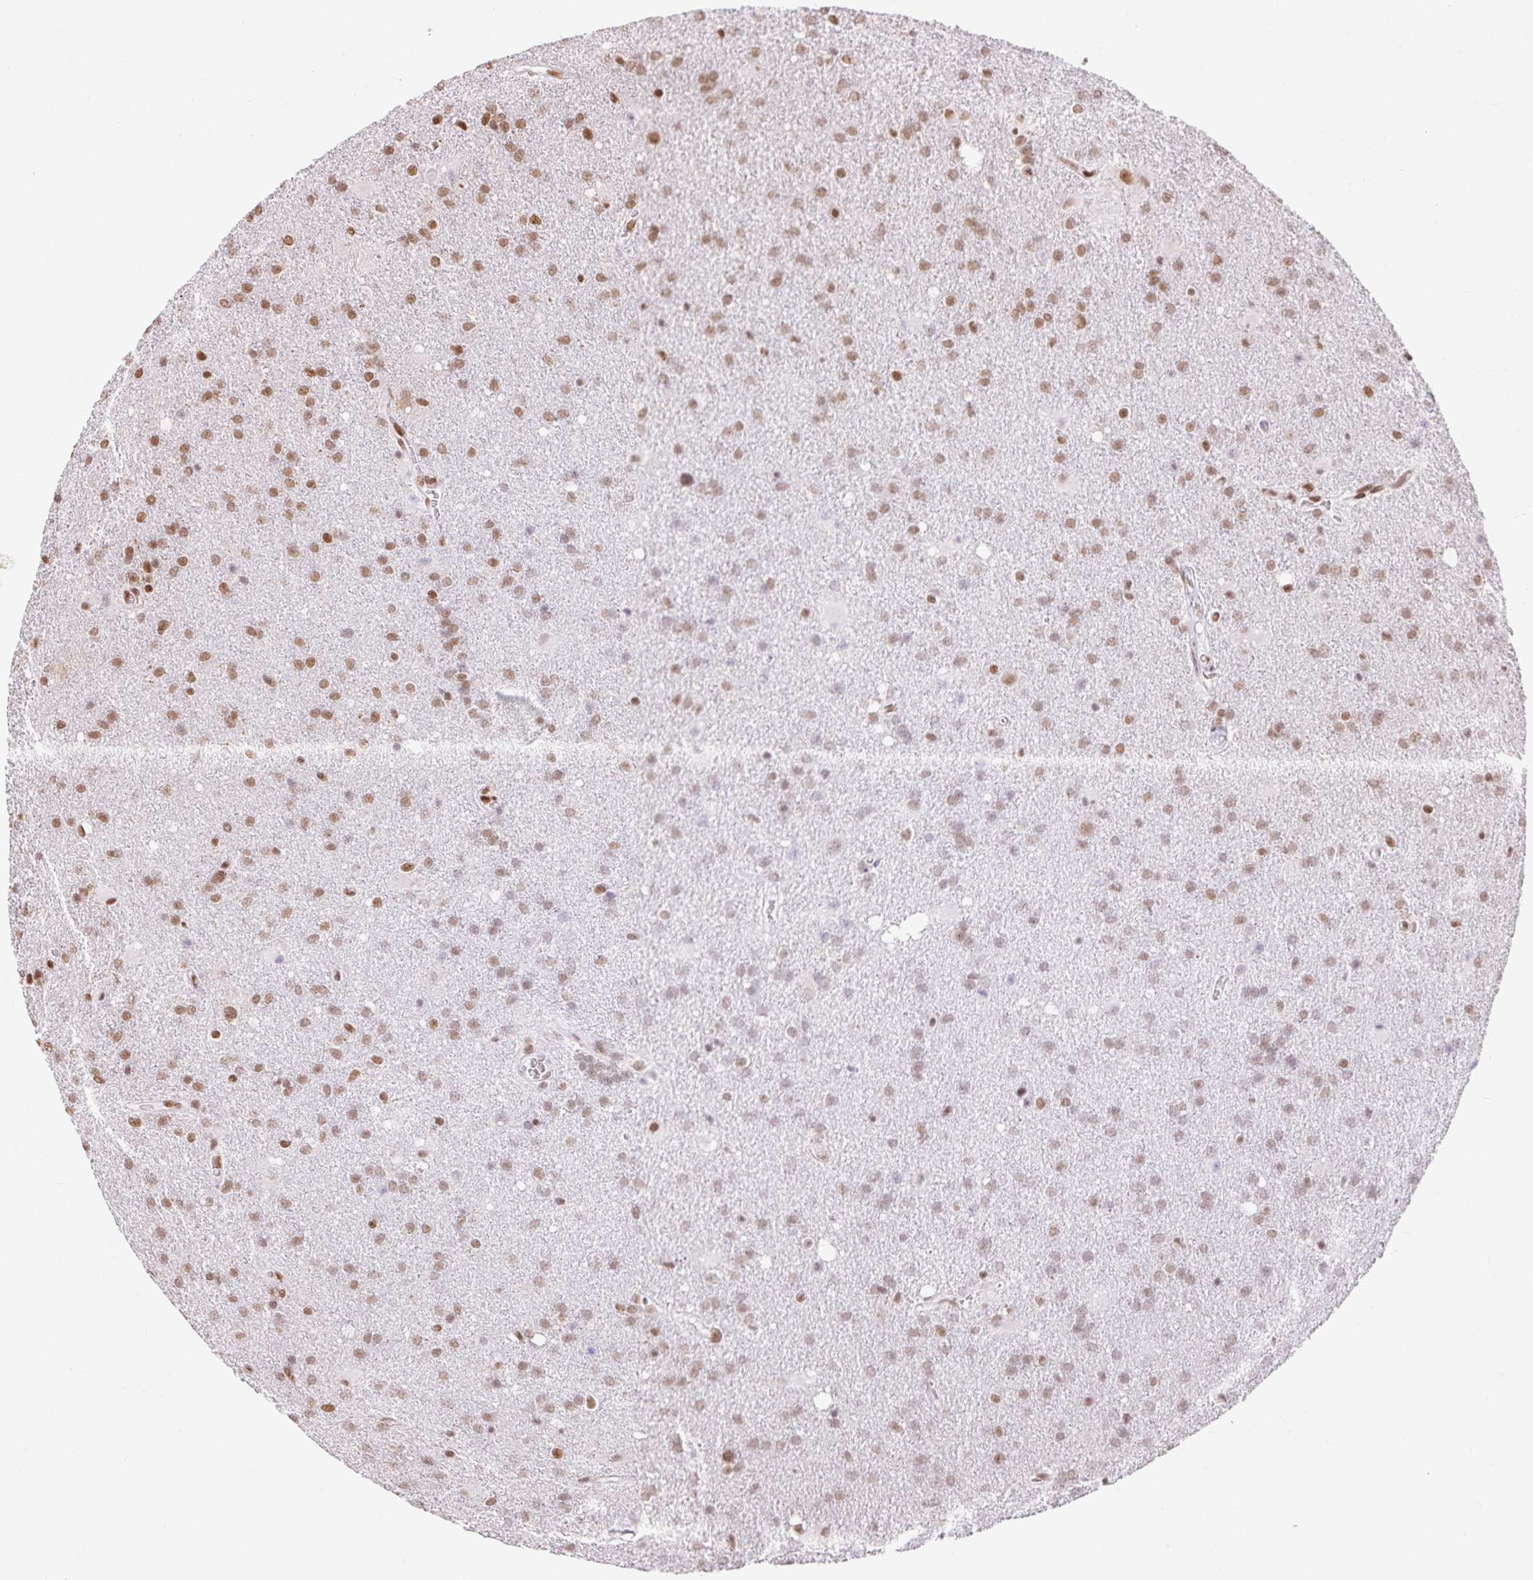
{"staining": {"intensity": "moderate", "quantity": "25%-75%", "location": "nuclear"}, "tissue": "glioma", "cell_type": "Tumor cells", "image_type": "cancer", "snomed": [{"axis": "morphology", "description": "Glioma, malignant, Low grade"}, {"axis": "topography", "description": "Brain"}], "caption": "A high-resolution micrograph shows IHC staining of malignant glioma (low-grade), which shows moderate nuclear expression in approximately 25%-75% of tumor cells. (Stains: DAB (3,3'-diaminobenzidine) in brown, nuclei in blue, Microscopy: brightfield microscopy at high magnification).", "gene": "ZNF80", "patient": {"sex": "male", "age": 66}}